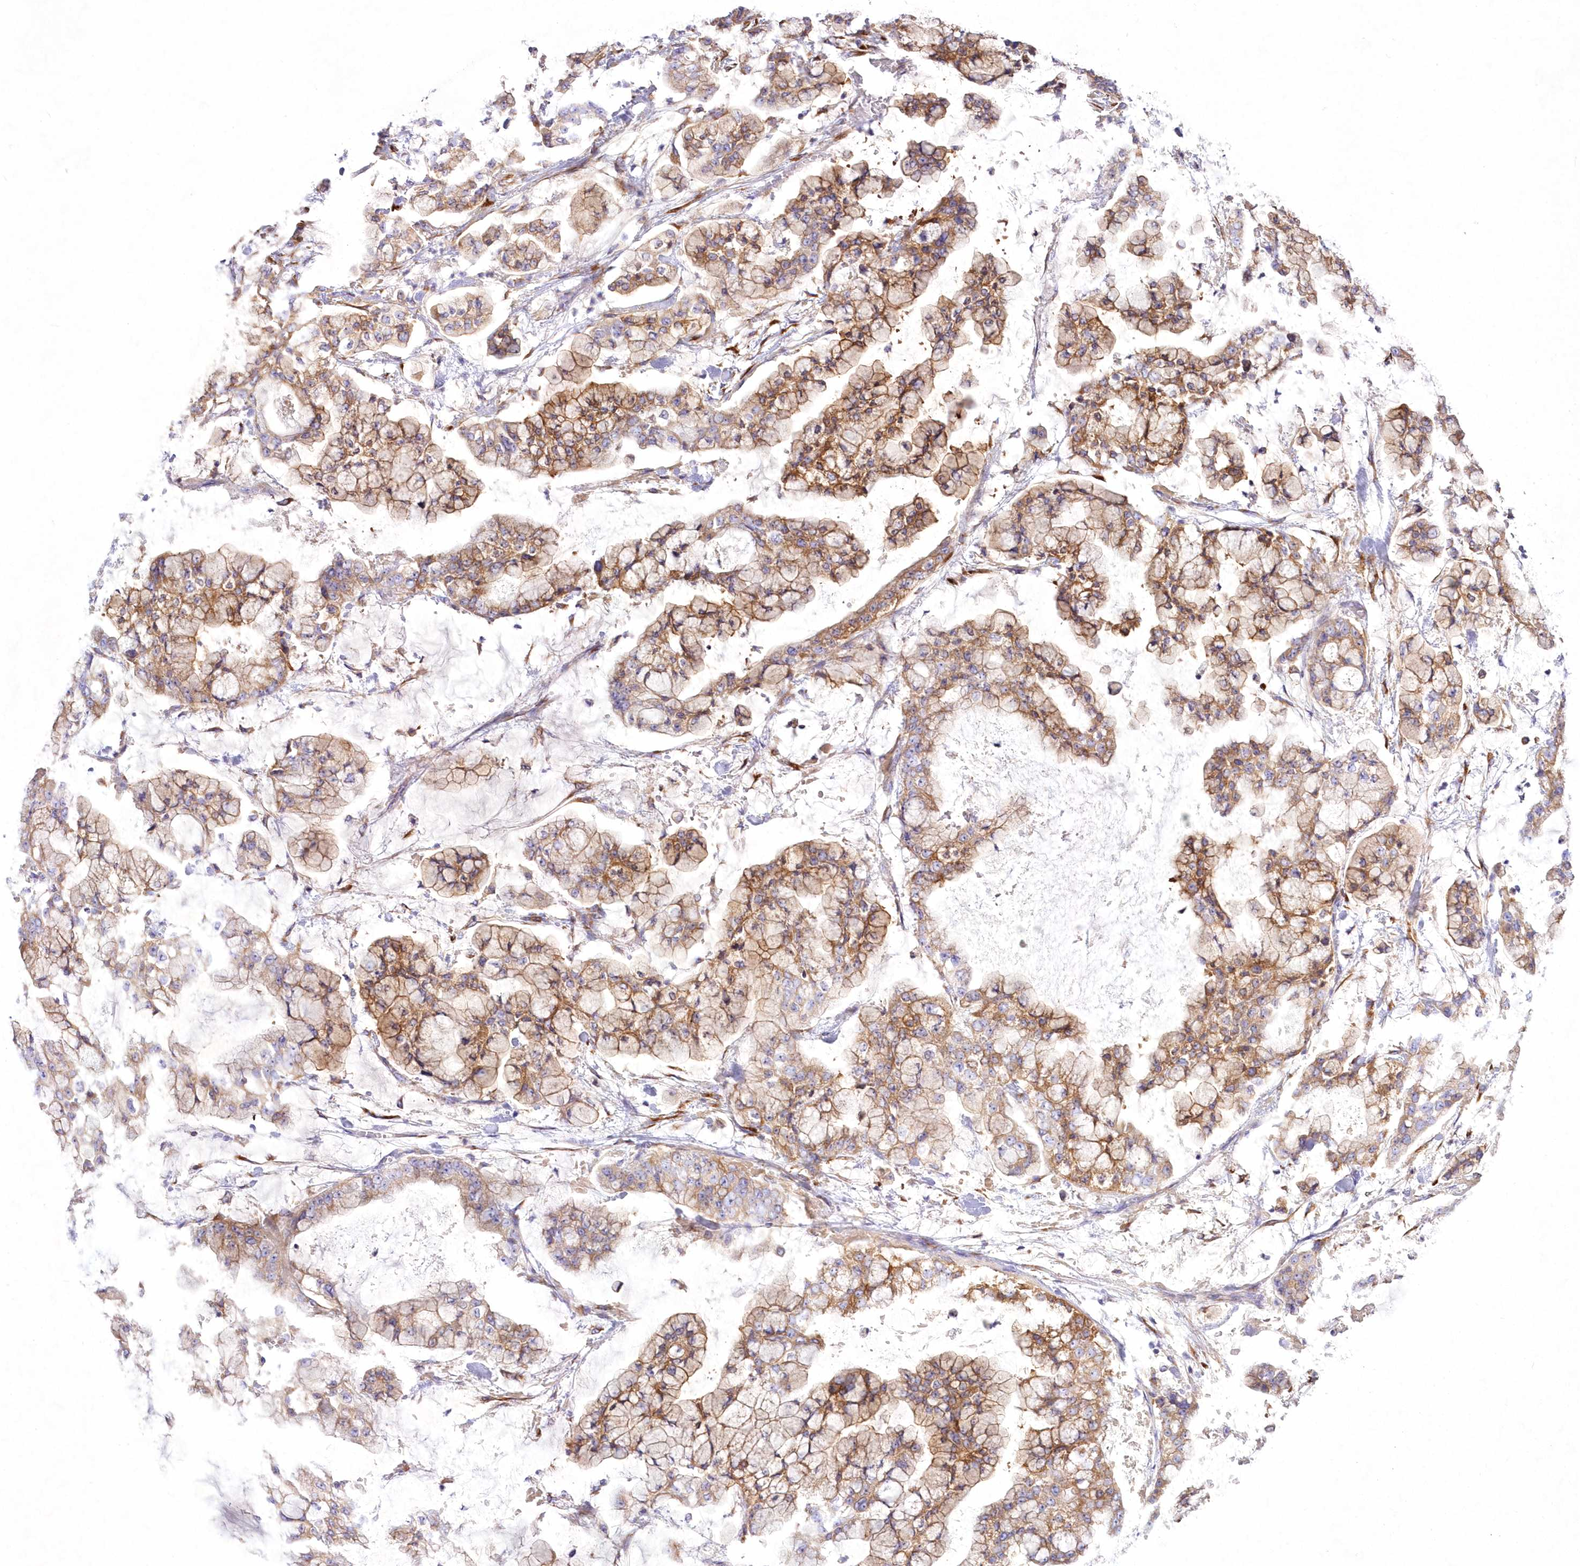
{"staining": {"intensity": "moderate", "quantity": ">75%", "location": "cytoplasmic/membranous"}, "tissue": "stomach cancer", "cell_type": "Tumor cells", "image_type": "cancer", "snomed": [{"axis": "morphology", "description": "Normal tissue, NOS"}, {"axis": "morphology", "description": "Adenocarcinoma, NOS"}, {"axis": "topography", "description": "Stomach, upper"}, {"axis": "topography", "description": "Stomach"}], "caption": "A brown stain highlights moderate cytoplasmic/membranous expression of a protein in human stomach adenocarcinoma tumor cells. Using DAB (brown) and hematoxylin (blue) stains, captured at high magnification using brightfield microscopy.", "gene": "ARFGEF3", "patient": {"sex": "male", "age": 76}}